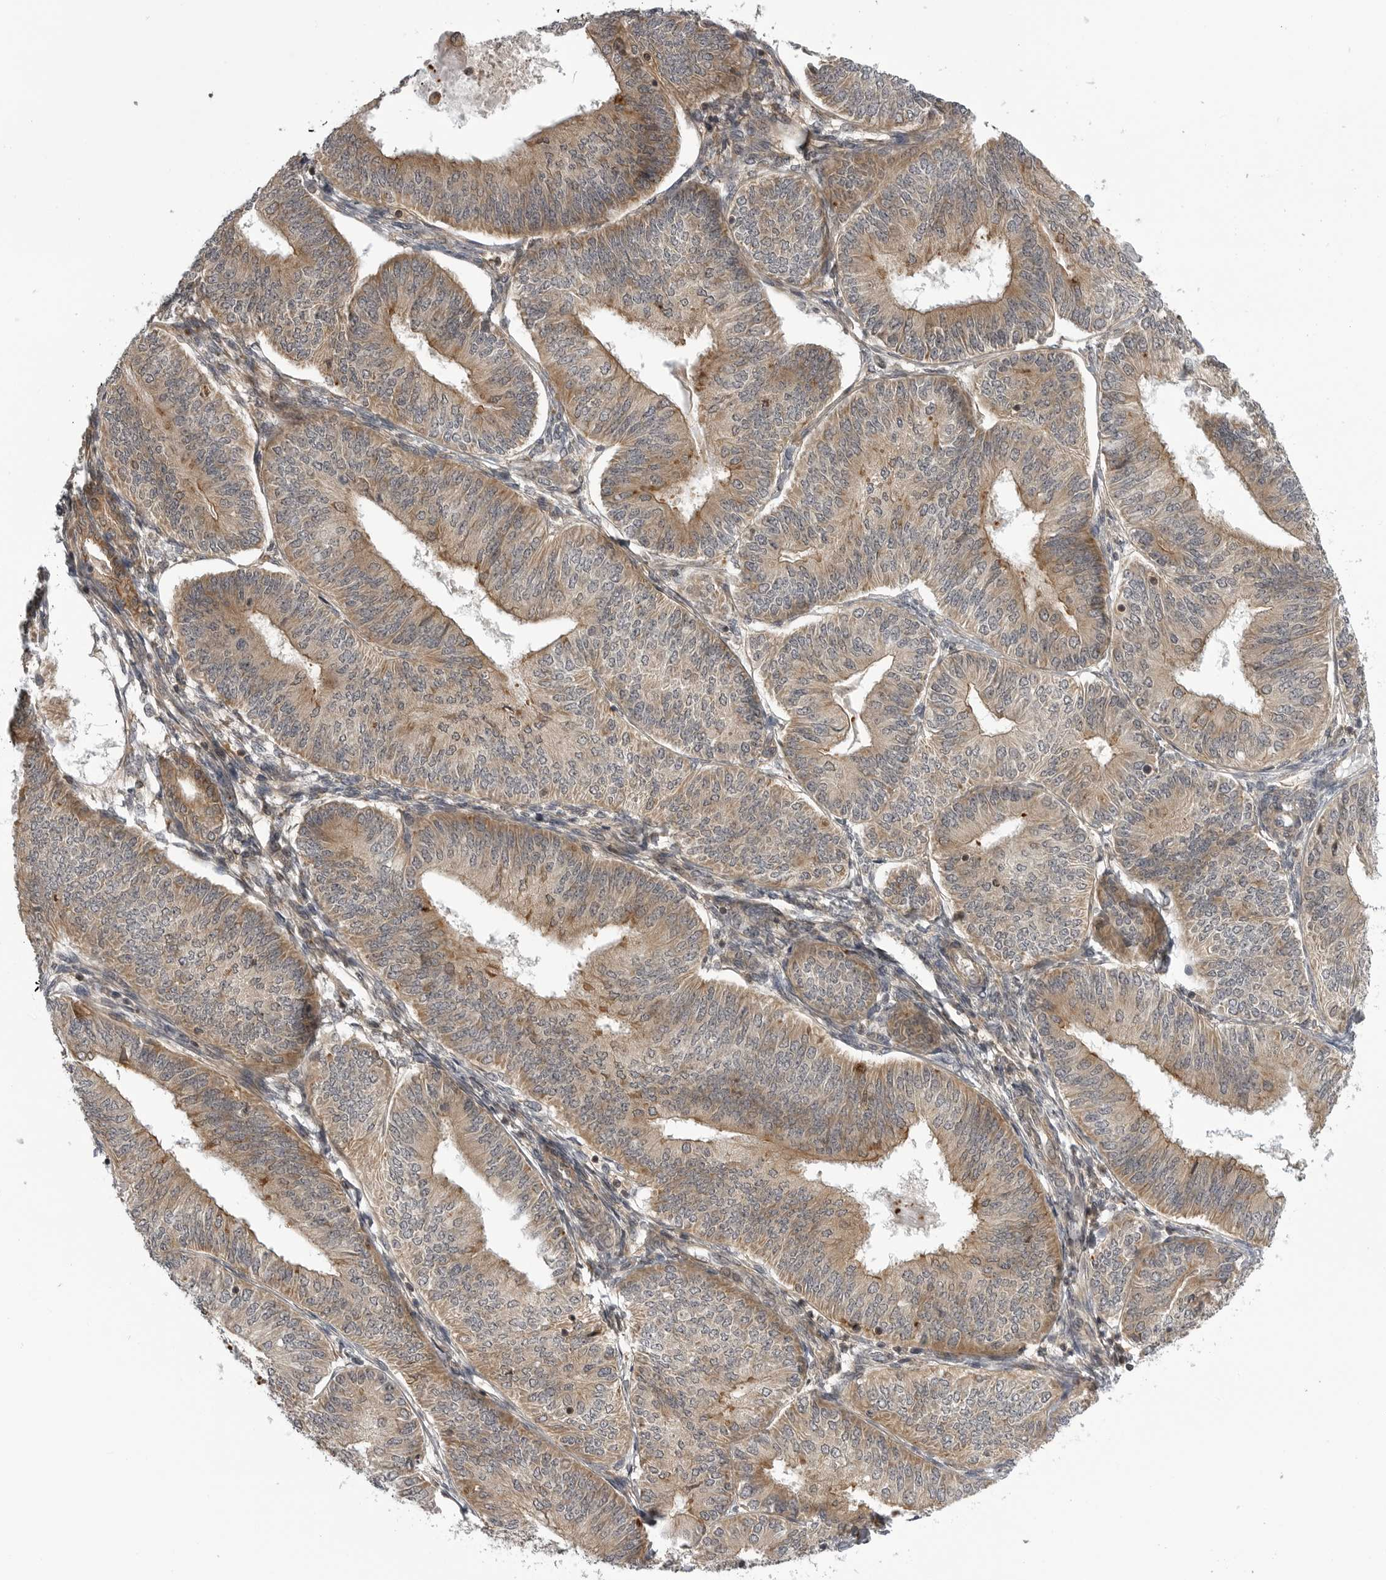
{"staining": {"intensity": "moderate", "quantity": ">75%", "location": "cytoplasmic/membranous"}, "tissue": "endometrial cancer", "cell_type": "Tumor cells", "image_type": "cancer", "snomed": [{"axis": "morphology", "description": "Adenocarcinoma, NOS"}, {"axis": "topography", "description": "Endometrium"}], "caption": "IHC histopathology image of neoplastic tissue: human adenocarcinoma (endometrial) stained using IHC exhibits medium levels of moderate protein expression localized specifically in the cytoplasmic/membranous of tumor cells, appearing as a cytoplasmic/membranous brown color.", "gene": "LRRC45", "patient": {"sex": "female", "age": 58}}